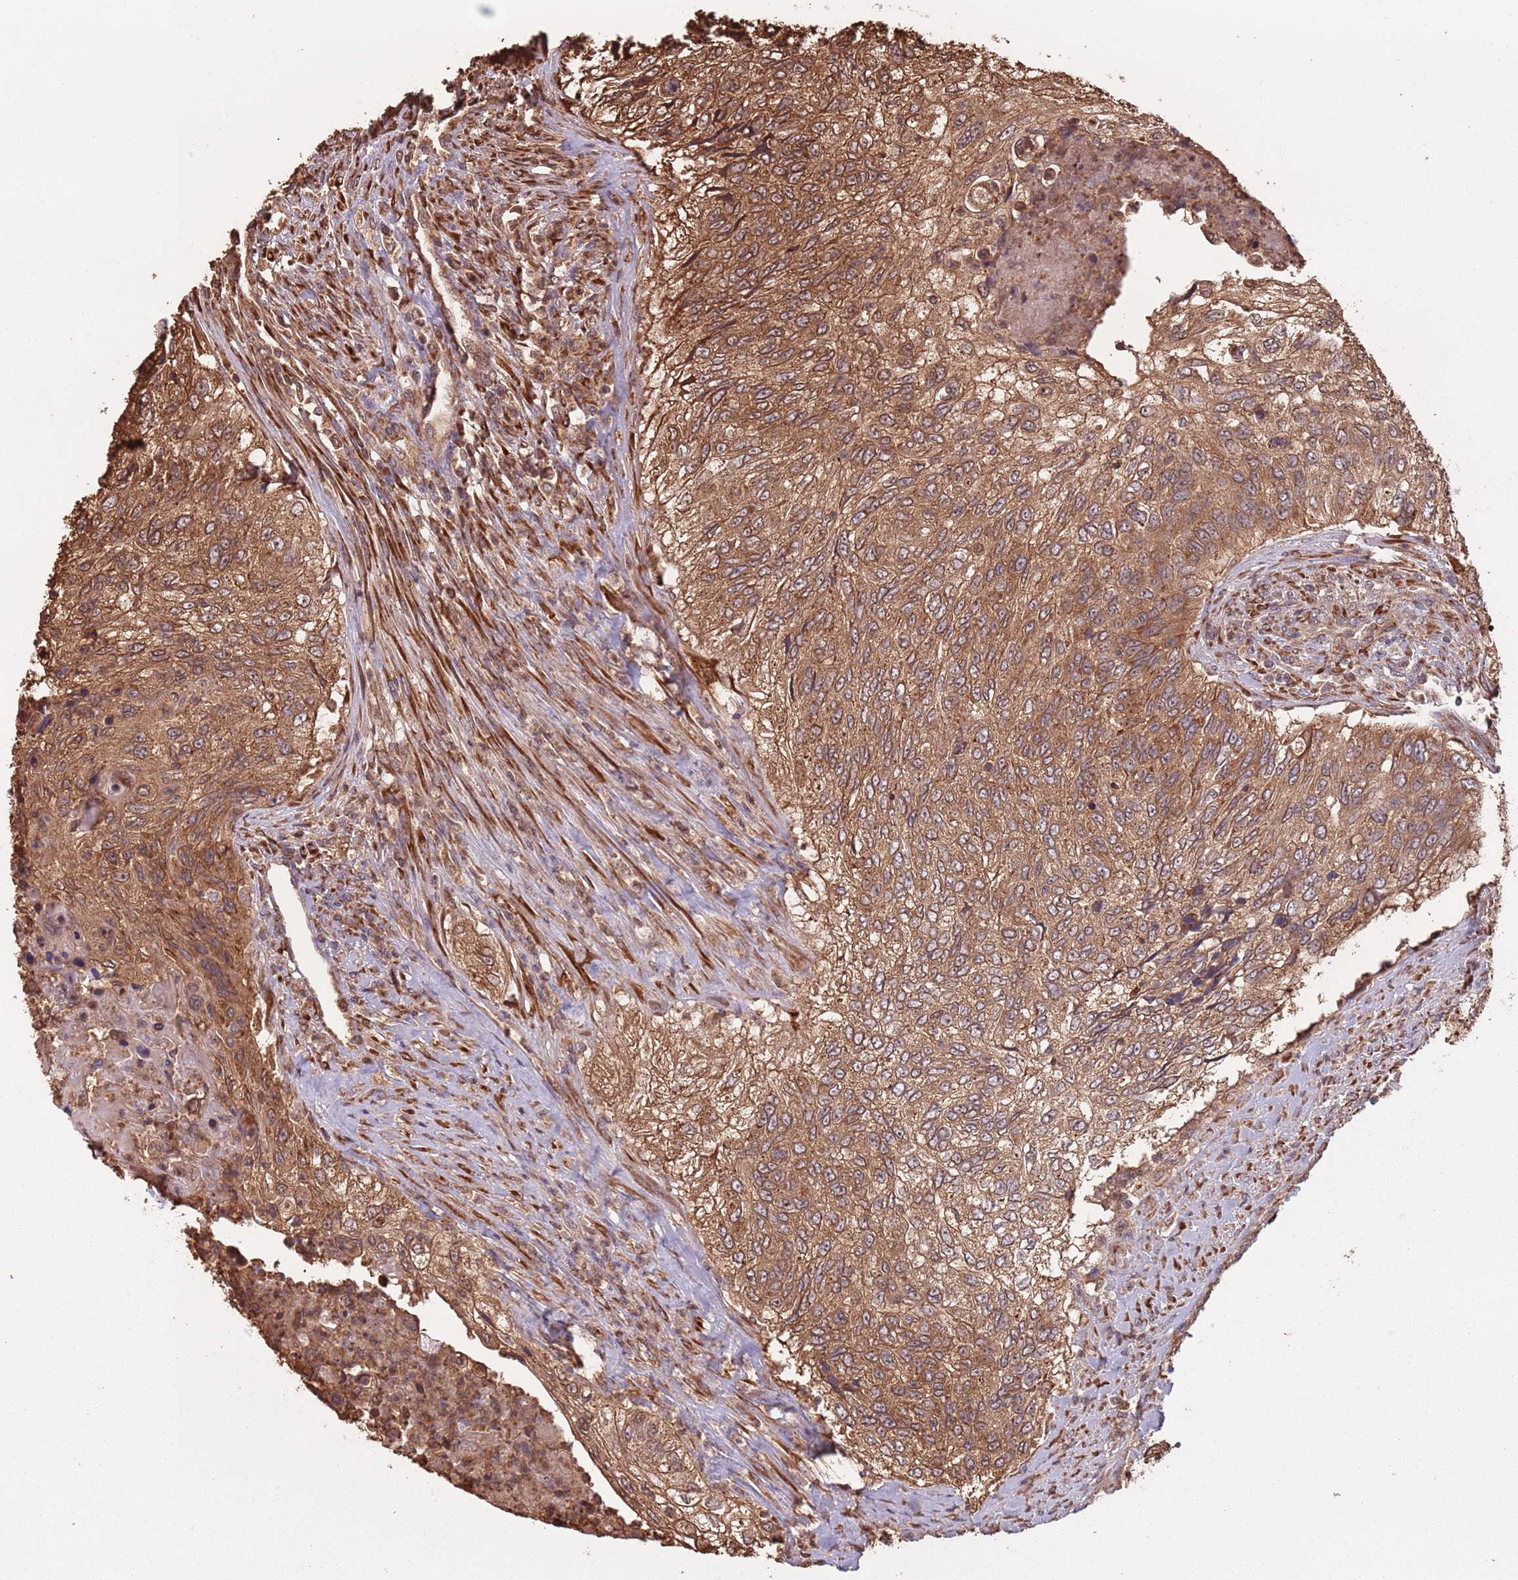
{"staining": {"intensity": "strong", "quantity": ">75%", "location": "cytoplasmic/membranous"}, "tissue": "urothelial cancer", "cell_type": "Tumor cells", "image_type": "cancer", "snomed": [{"axis": "morphology", "description": "Urothelial carcinoma, High grade"}, {"axis": "topography", "description": "Urinary bladder"}], "caption": "A high-resolution micrograph shows IHC staining of urothelial carcinoma (high-grade), which displays strong cytoplasmic/membranous expression in approximately >75% of tumor cells.", "gene": "COG4", "patient": {"sex": "female", "age": 60}}